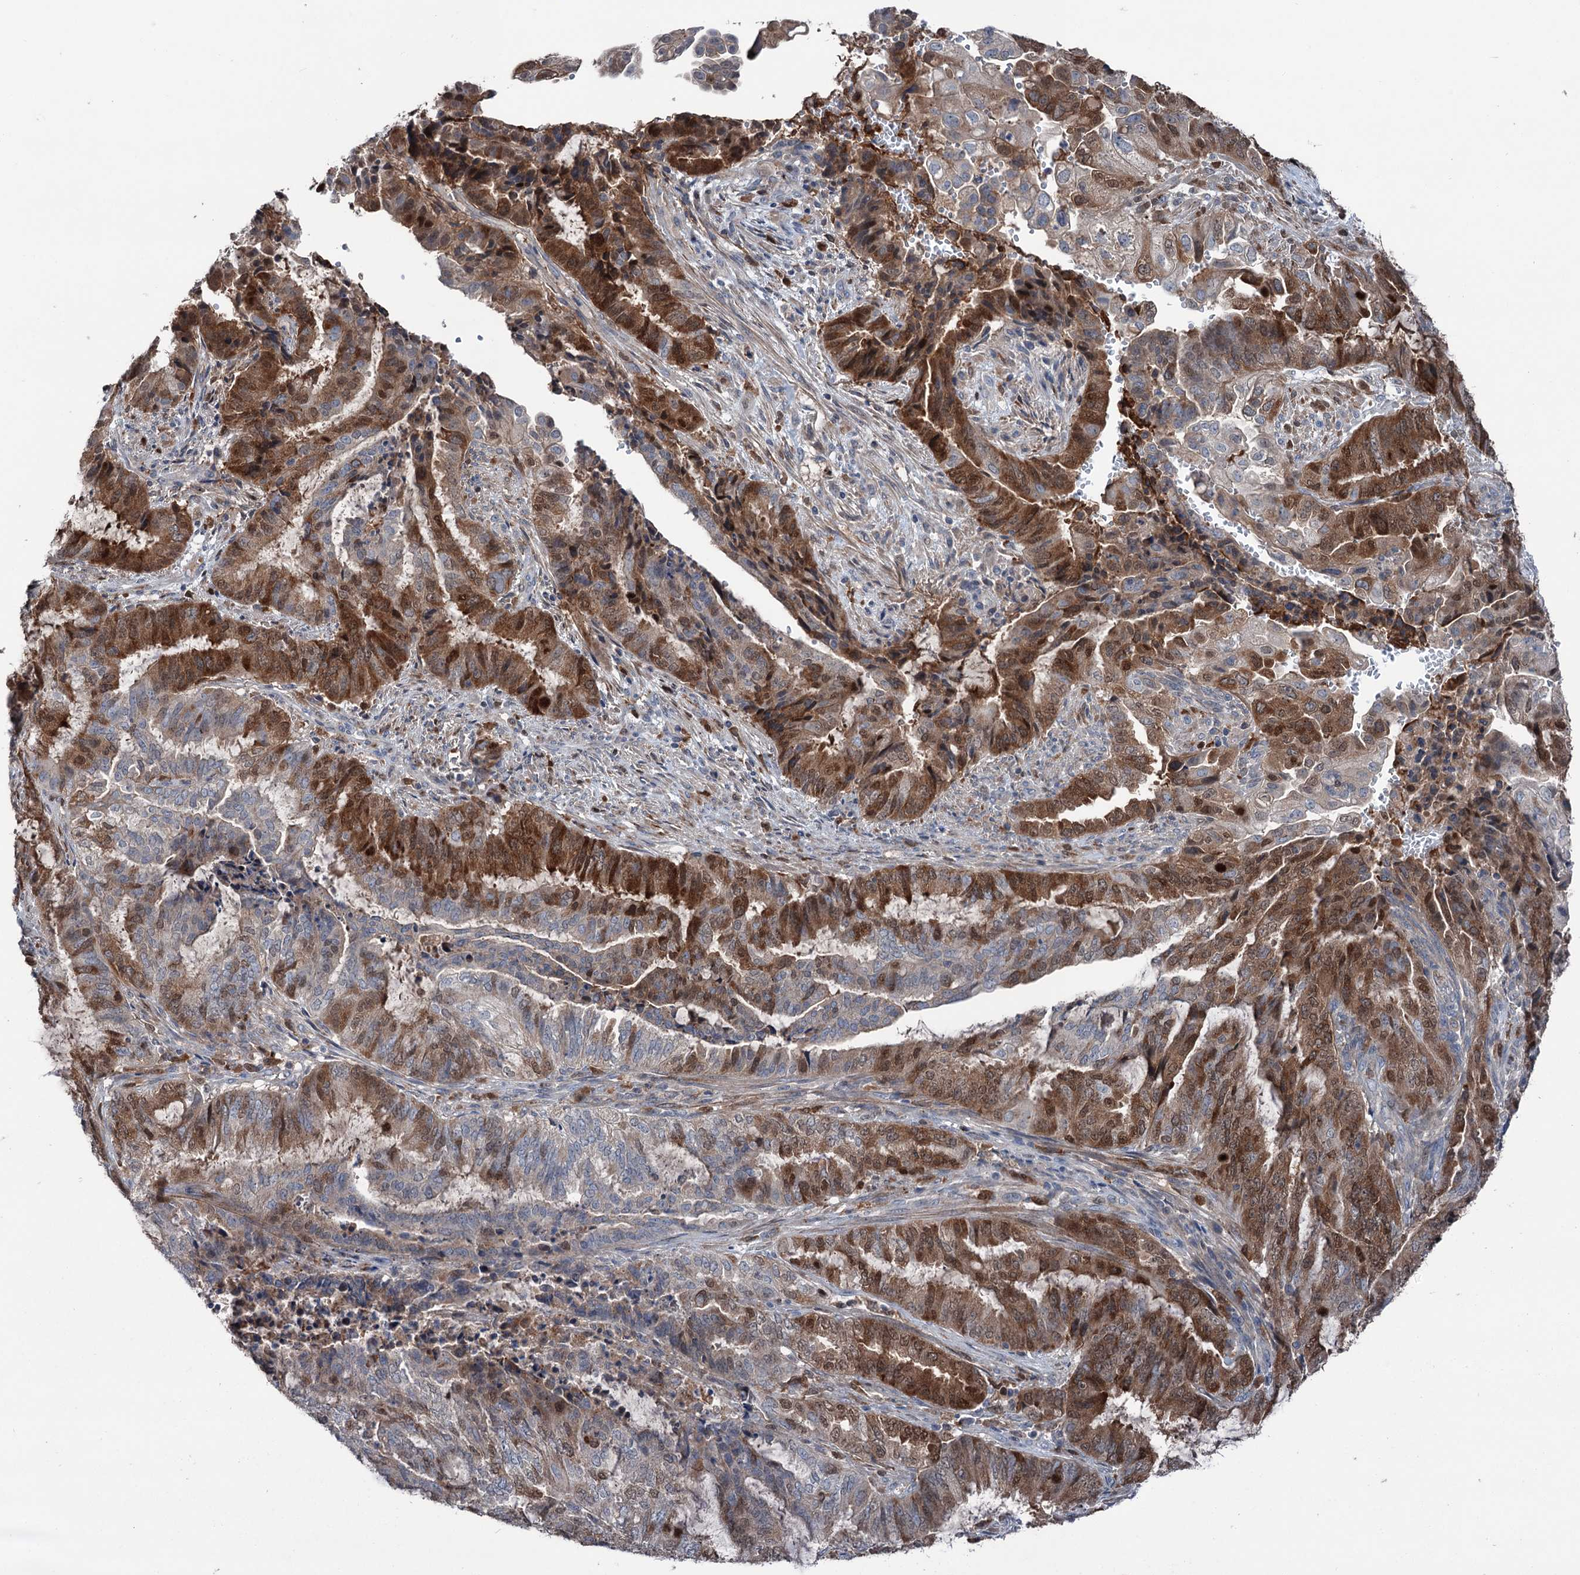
{"staining": {"intensity": "strong", "quantity": "25%-75%", "location": "cytoplasmic/membranous,nuclear"}, "tissue": "endometrial cancer", "cell_type": "Tumor cells", "image_type": "cancer", "snomed": [{"axis": "morphology", "description": "Adenocarcinoma, NOS"}, {"axis": "topography", "description": "Endometrium"}], "caption": "Immunohistochemical staining of endometrial cancer (adenocarcinoma) reveals strong cytoplasmic/membranous and nuclear protein expression in about 25%-75% of tumor cells.", "gene": "NCAPD2", "patient": {"sex": "female", "age": 51}}